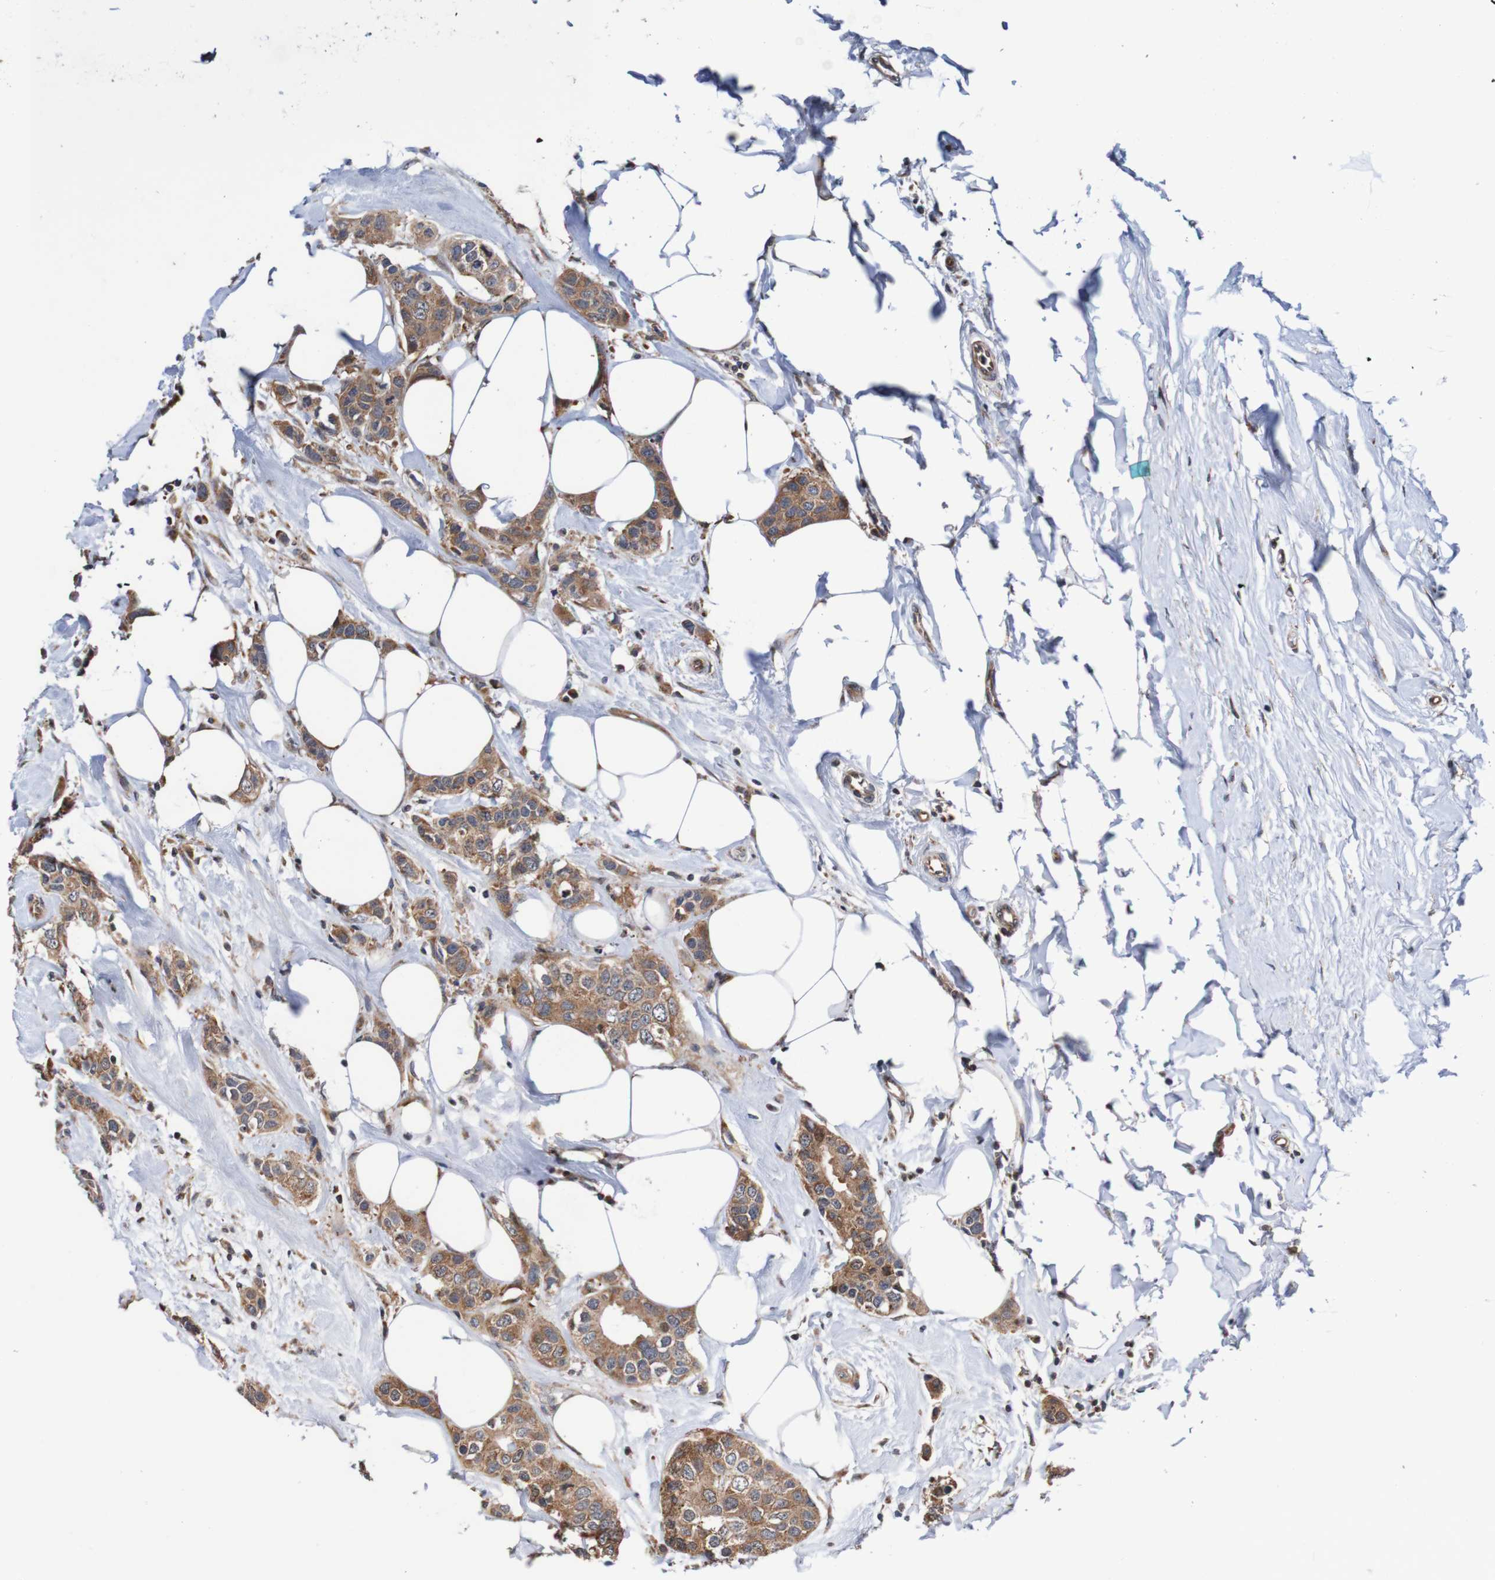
{"staining": {"intensity": "moderate", "quantity": ">75%", "location": "cytoplasmic/membranous"}, "tissue": "breast cancer", "cell_type": "Tumor cells", "image_type": "cancer", "snomed": [{"axis": "morphology", "description": "Normal tissue, NOS"}, {"axis": "morphology", "description": "Duct carcinoma"}, {"axis": "topography", "description": "Breast"}], "caption": "Approximately >75% of tumor cells in human breast cancer (invasive ductal carcinoma) display moderate cytoplasmic/membranous protein positivity as visualized by brown immunohistochemical staining.", "gene": "AXIN1", "patient": {"sex": "female", "age": 50}}